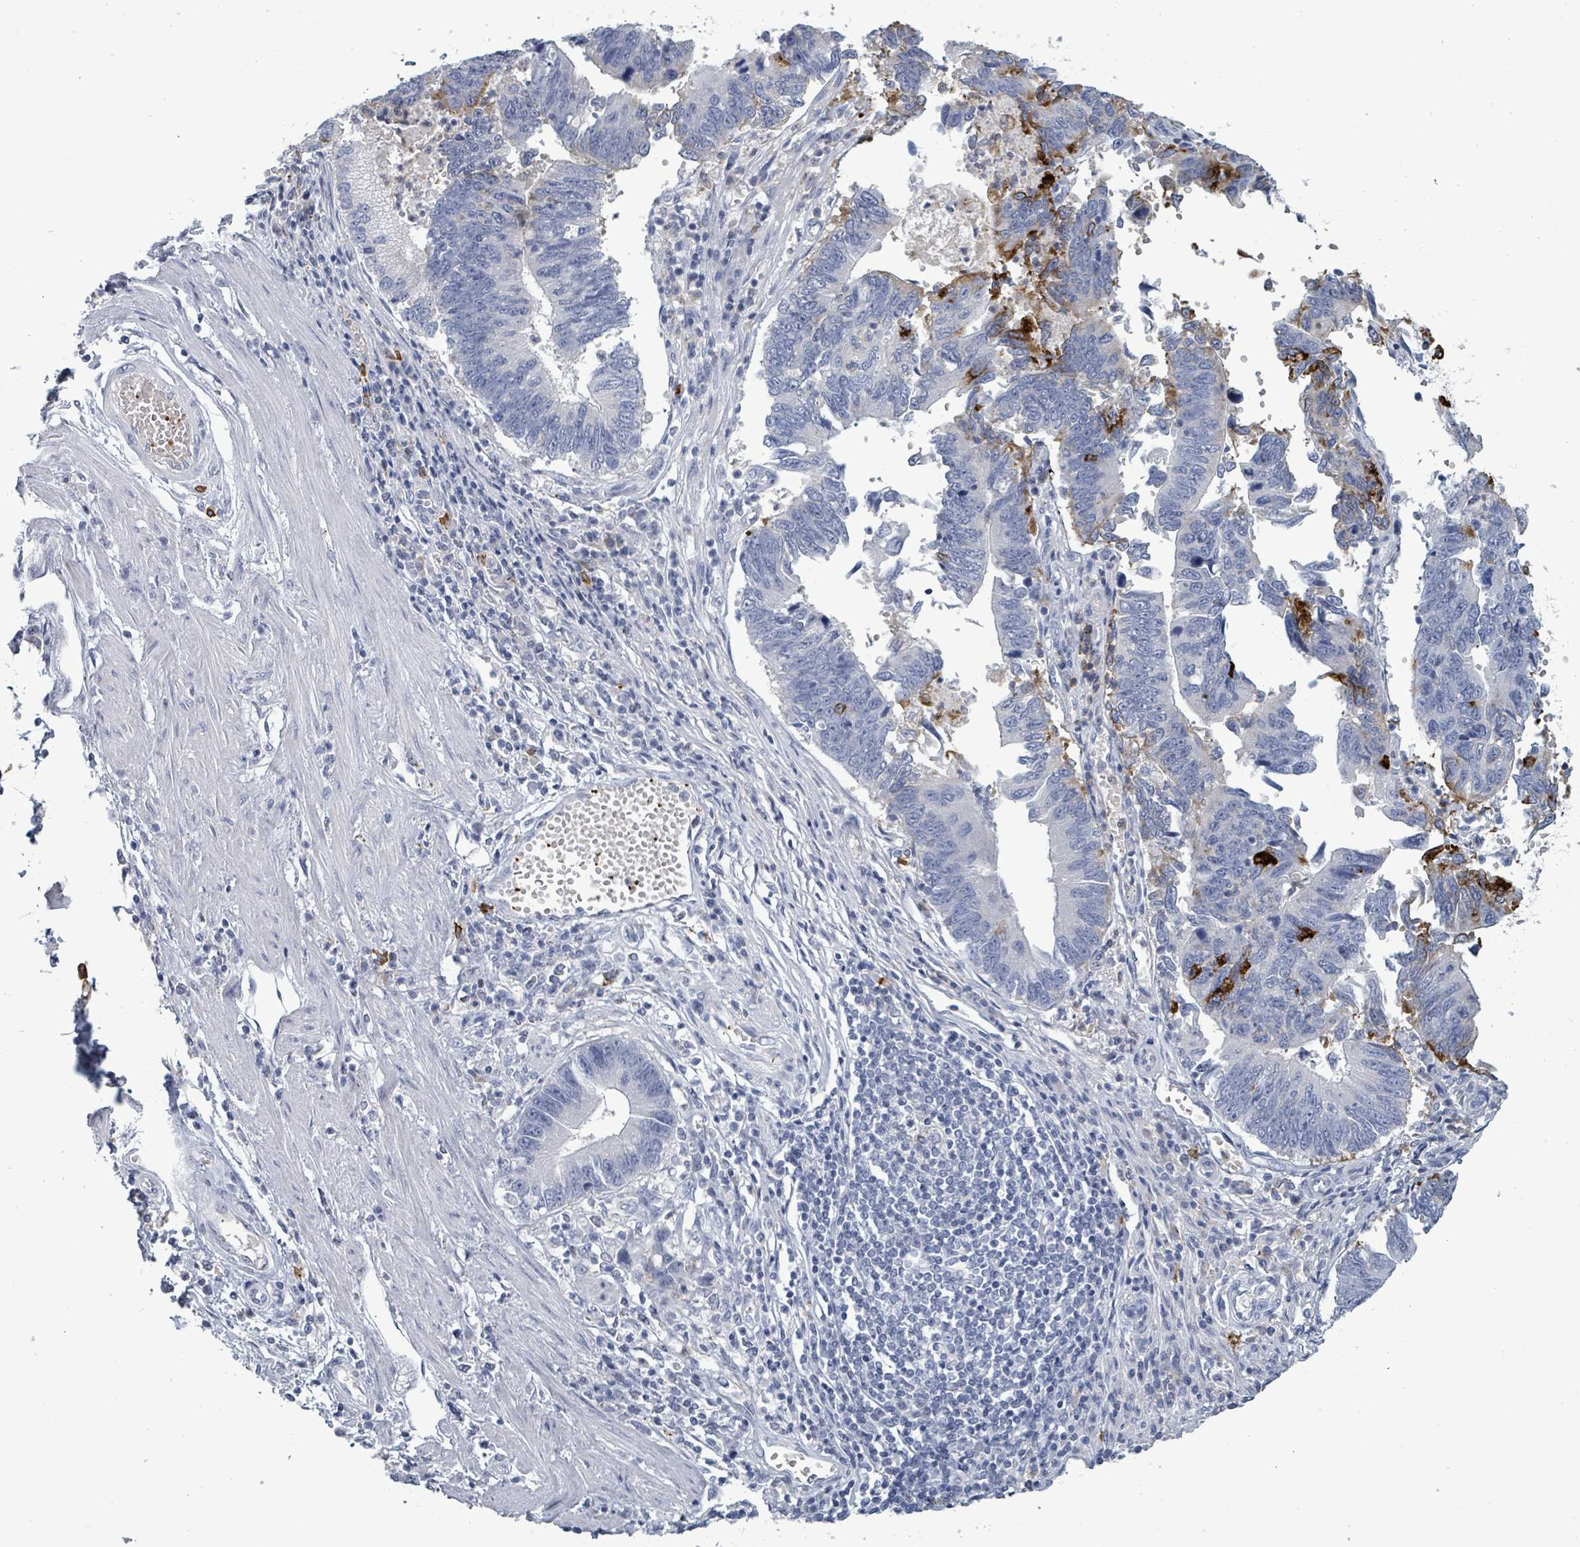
{"staining": {"intensity": "negative", "quantity": "none", "location": "none"}, "tissue": "stomach cancer", "cell_type": "Tumor cells", "image_type": "cancer", "snomed": [{"axis": "morphology", "description": "Adenocarcinoma, NOS"}, {"axis": "topography", "description": "Stomach"}], "caption": "A histopathology image of stomach cancer (adenocarcinoma) stained for a protein displays no brown staining in tumor cells.", "gene": "NDST2", "patient": {"sex": "male", "age": 59}}